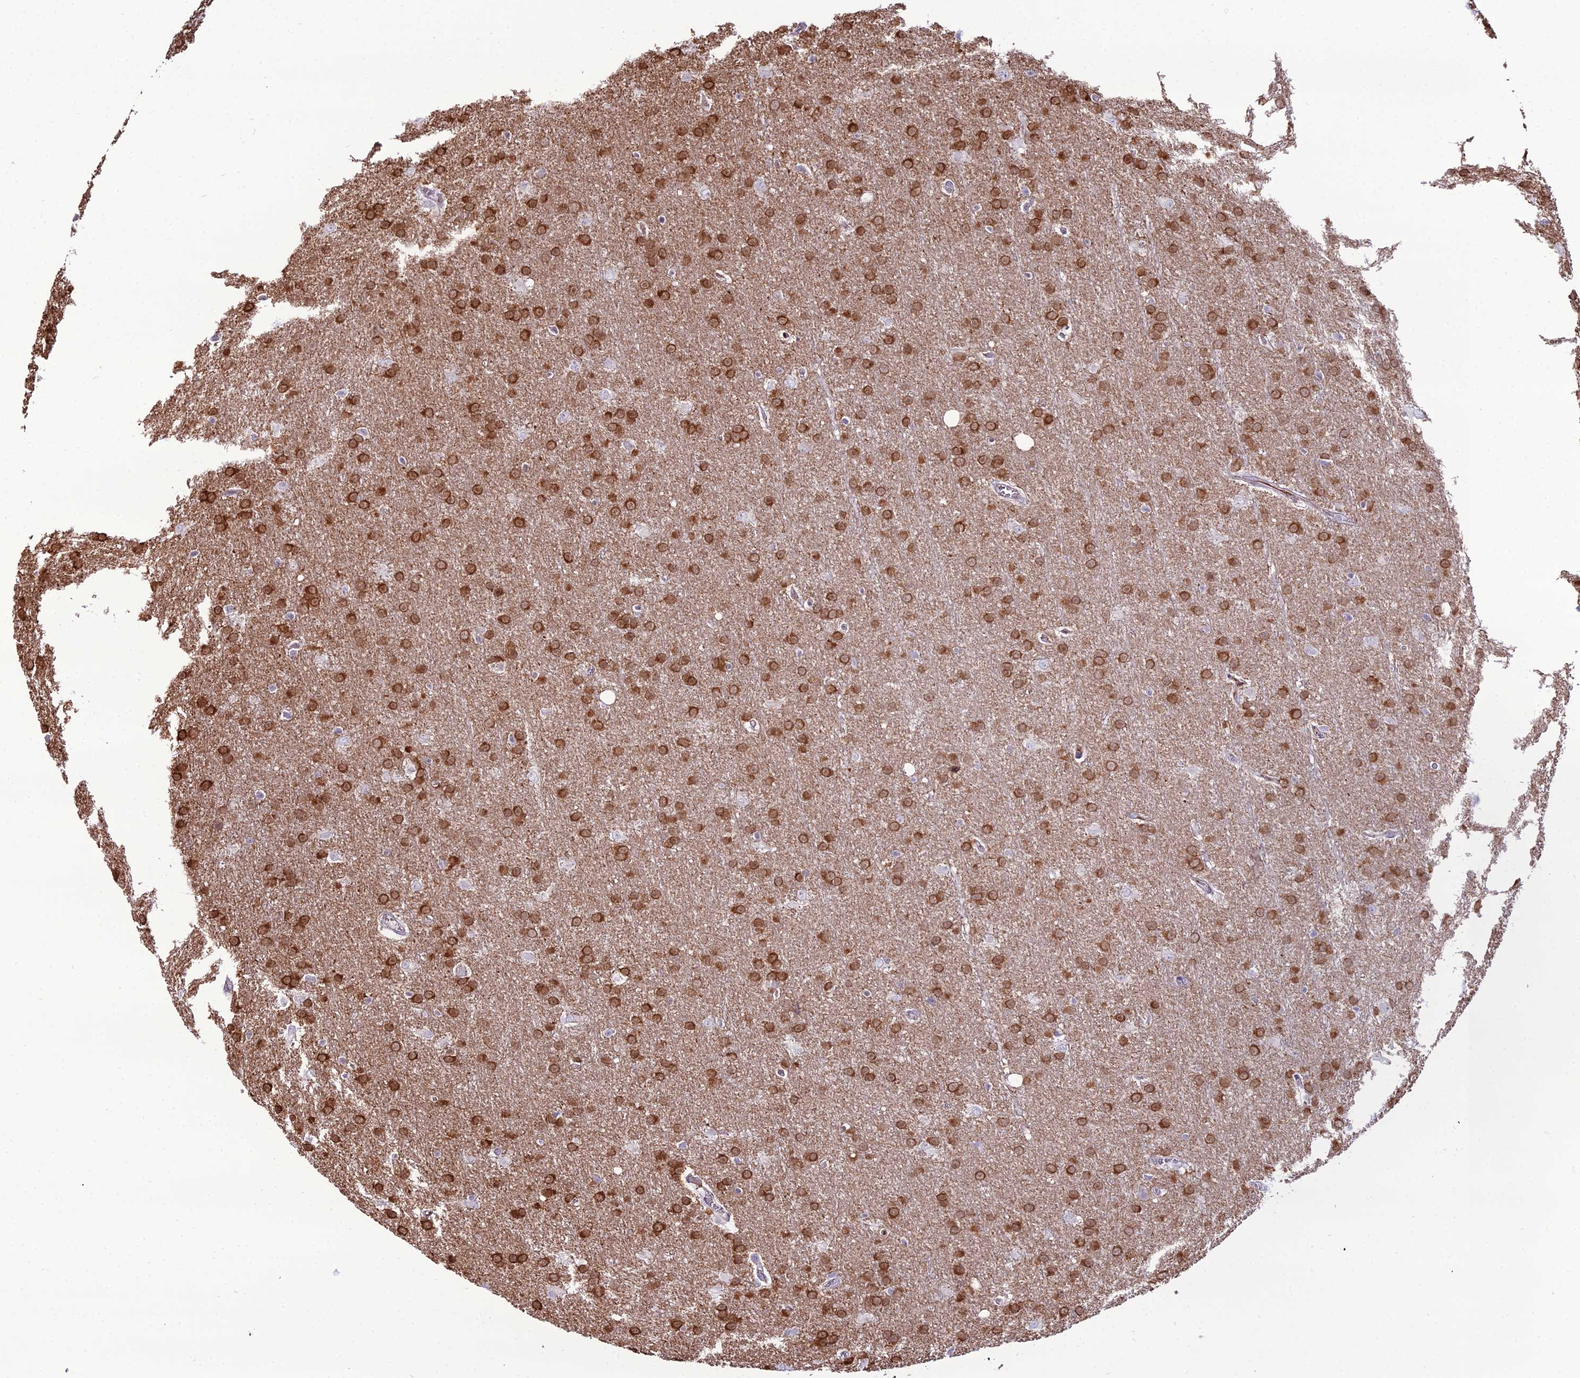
{"staining": {"intensity": "moderate", "quantity": ">75%", "location": "cytoplasmic/membranous,nuclear"}, "tissue": "glioma", "cell_type": "Tumor cells", "image_type": "cancer", "snomed": [{"axis": "morphology", "description": "Glioma, malignant, Low grade"}, {"axis": "topography", "description": "Brain"}], "caption": "Immunohistochemistry staining of malignant low-grade glioma, which displays medium levels of moderate cytoplasmic/membranous and nuclear positivity in about >75% of tumor cells indicating moderate cytoplasmic/membranous and nuclear protein staining. The staining was performed using DAB (brown) for protein detection and nuclei were counterstained in hematoxylin (blue).", "gene": "MB21D2", "patient": {"sex": "female", "age": 32}}